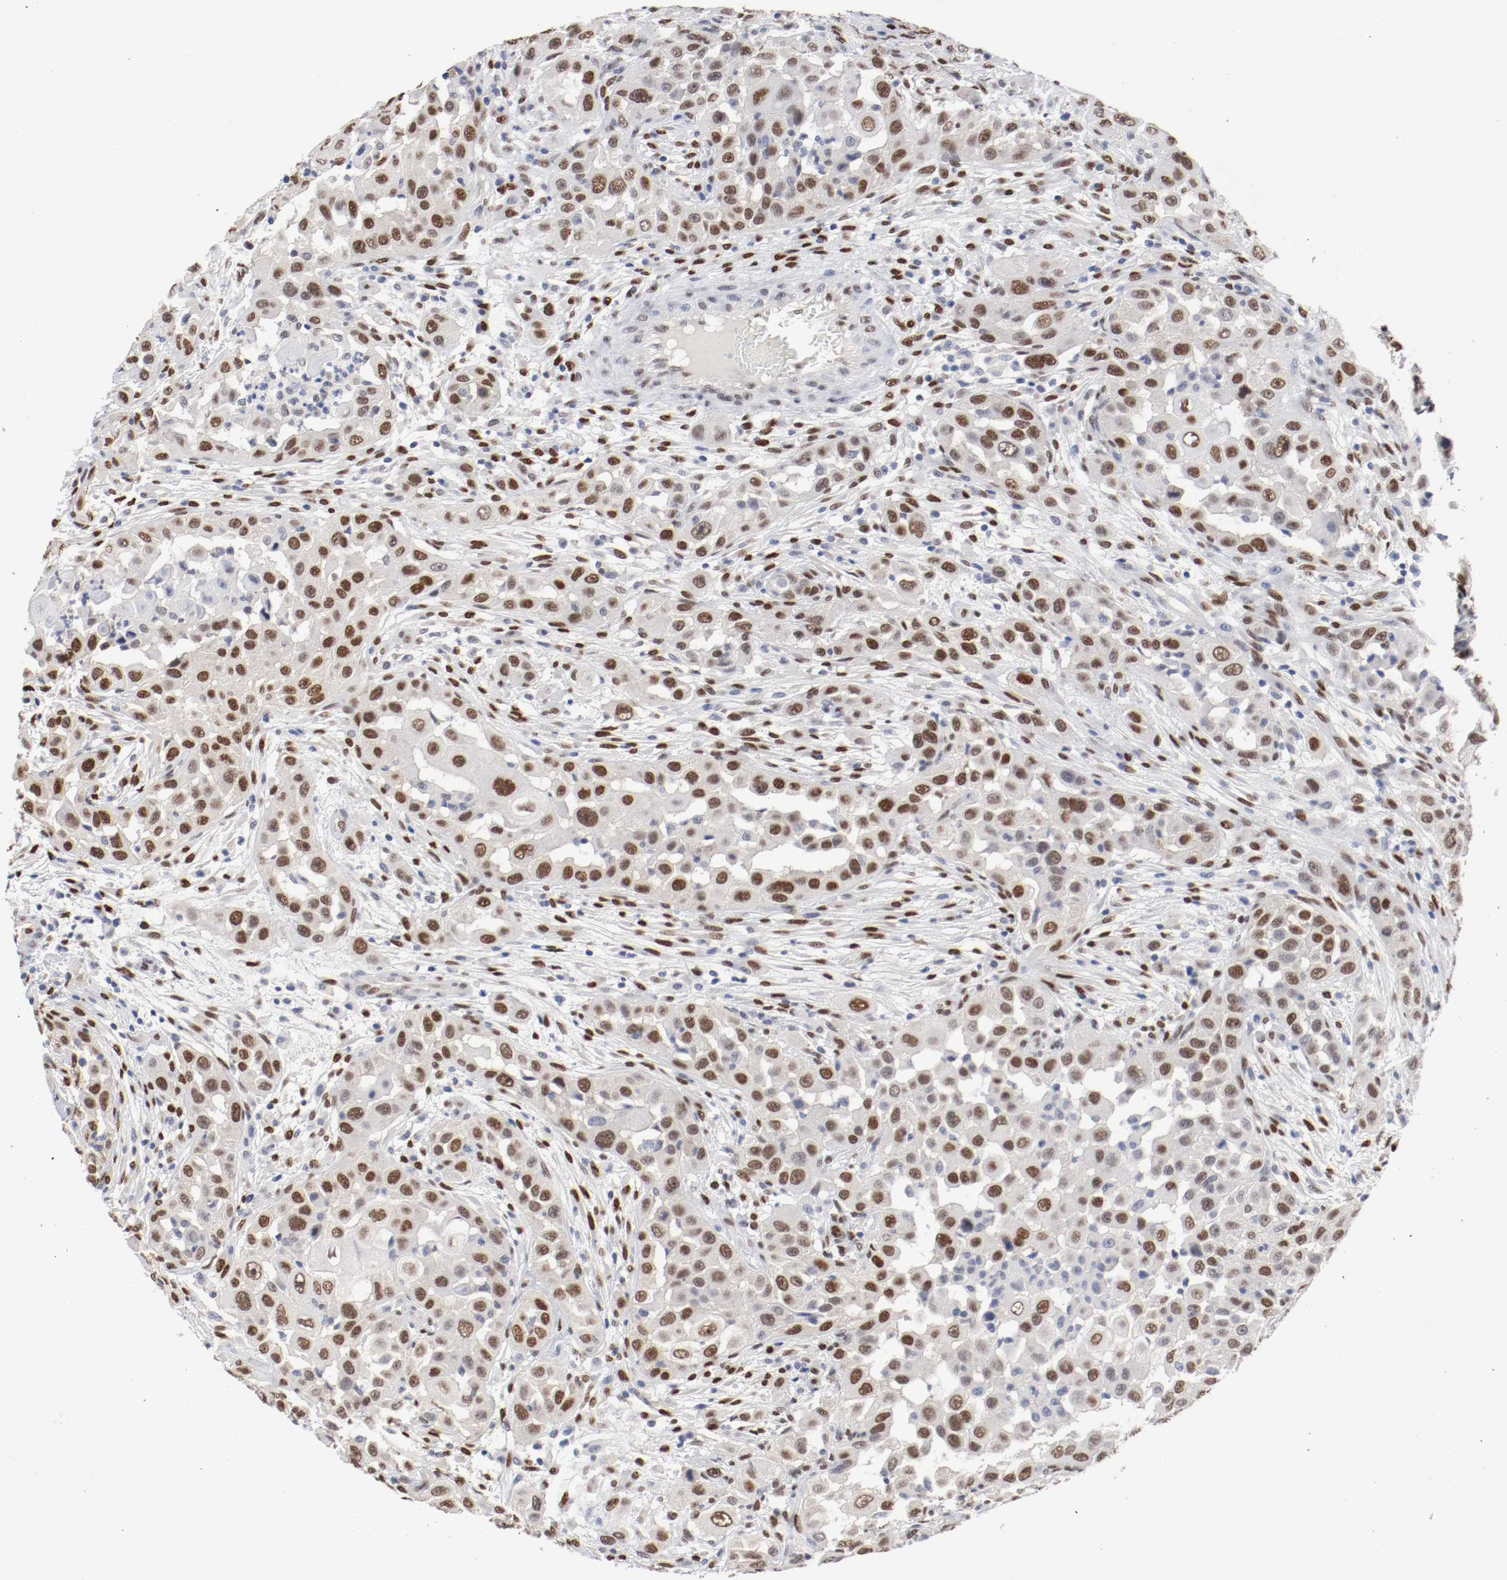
{"staining": {"intensity": "strong", "quantity": ">75%", "location": "nuclear"}, "tissue": "head and neck cancer", "cell_type": "Tumor cells", "image_type": "cancer", "snomed": [{"axis": "morphology", "description": "Carcinoma, NOS"}, {"axis": "topography", "description": "Head-Neck"}], "caption": "Human head and neck carcinoma stained with a brown dye shows strong nuclear positive positivity in about >75% of tumor cells.", "gene": "FOSL2", "patient": {"sex": "male", "age": 87}}